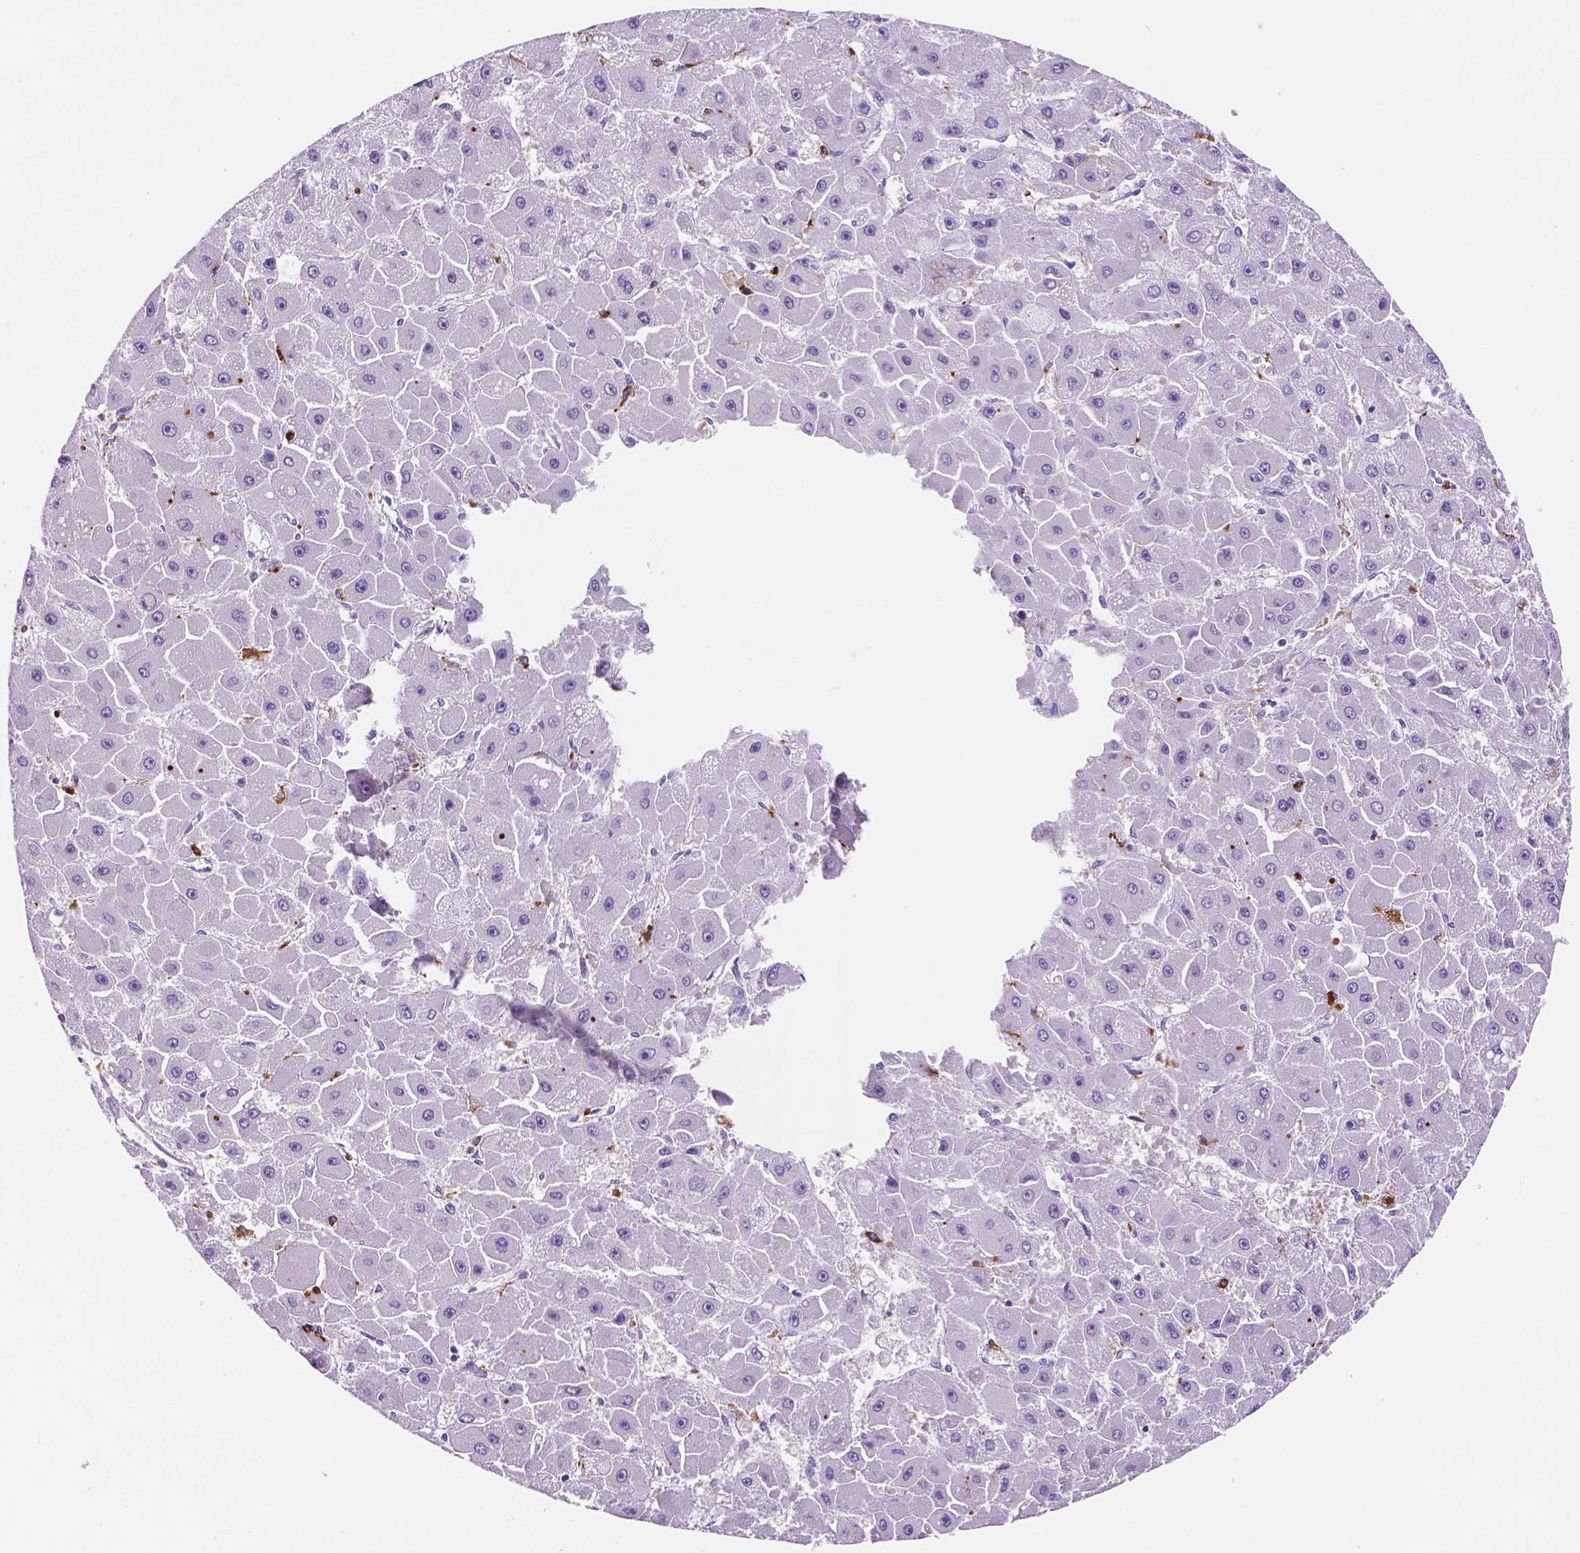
{"staining": {"intensity": "negative", "quantity": "none", "location": "none"}, "tissue": "liver cancer", "cell_type": "Tumor cells", "image_type": "cancer", "snomed": [{"axis": "morphology", "description": "Carcinoma, Hepatocellular, NOS"}, {"axis": "topography", "description": "Liver"}], "caption": "The photomicrograph displays no significant expression in tumor cells of liver hepatocellular carcinoma.", "gene": "MKRN2OS", "patient": {"sex": "female", "age": 25}}